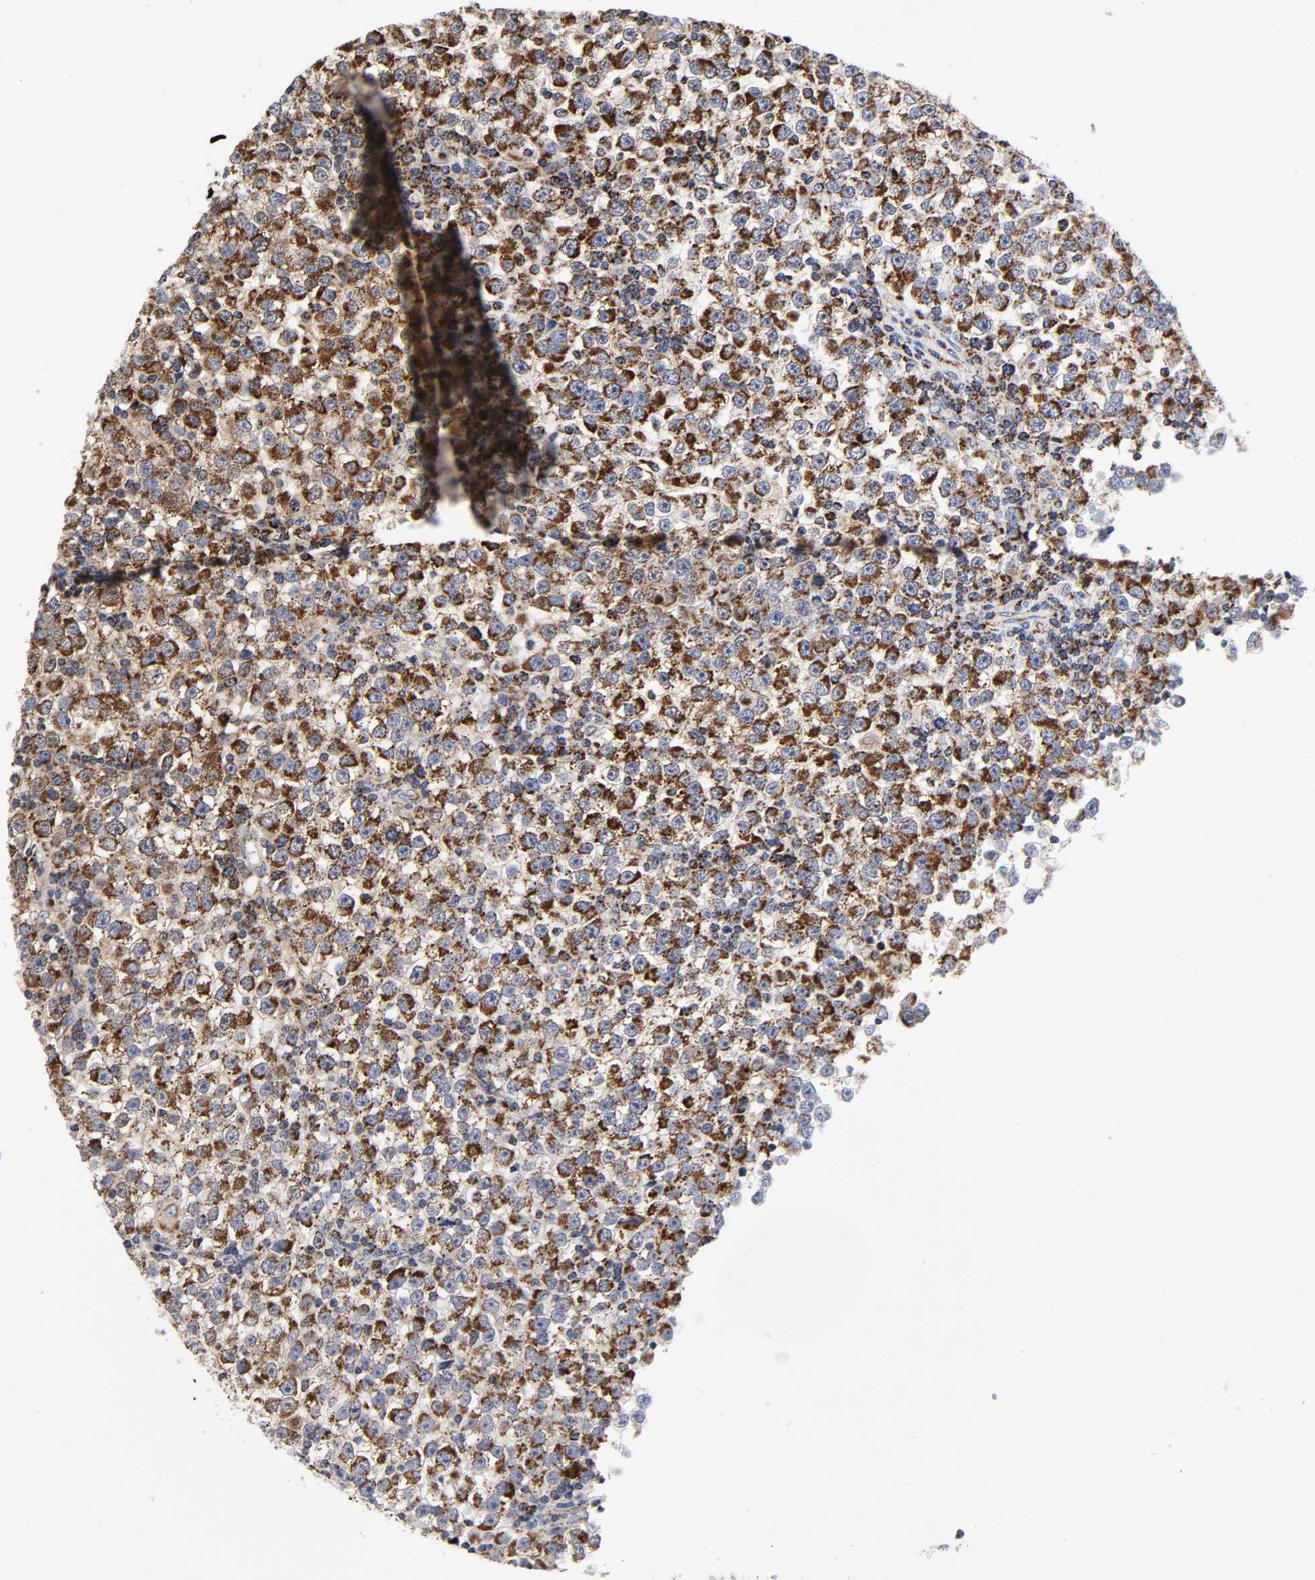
{"staining": {"intensity": "strong", "quantity": ">75%", "location": "cytoplasmic/membranous"}, "tissue": "testis cancer", "cell_type": "Tumor cells", "image_type": "cancer", "snomed": [{"axis": "morphology", "description": "Seminoma, NOS"}, {"axis": "topography", "description": "Testis"}], "caption": "Protein analysis of testis seminoma tissue shows strong cytoplasmic/membranous expression in about >75% of tumor cells.", "gene": "AOPEP", "patient": {"sex": "male", "age": 65}}